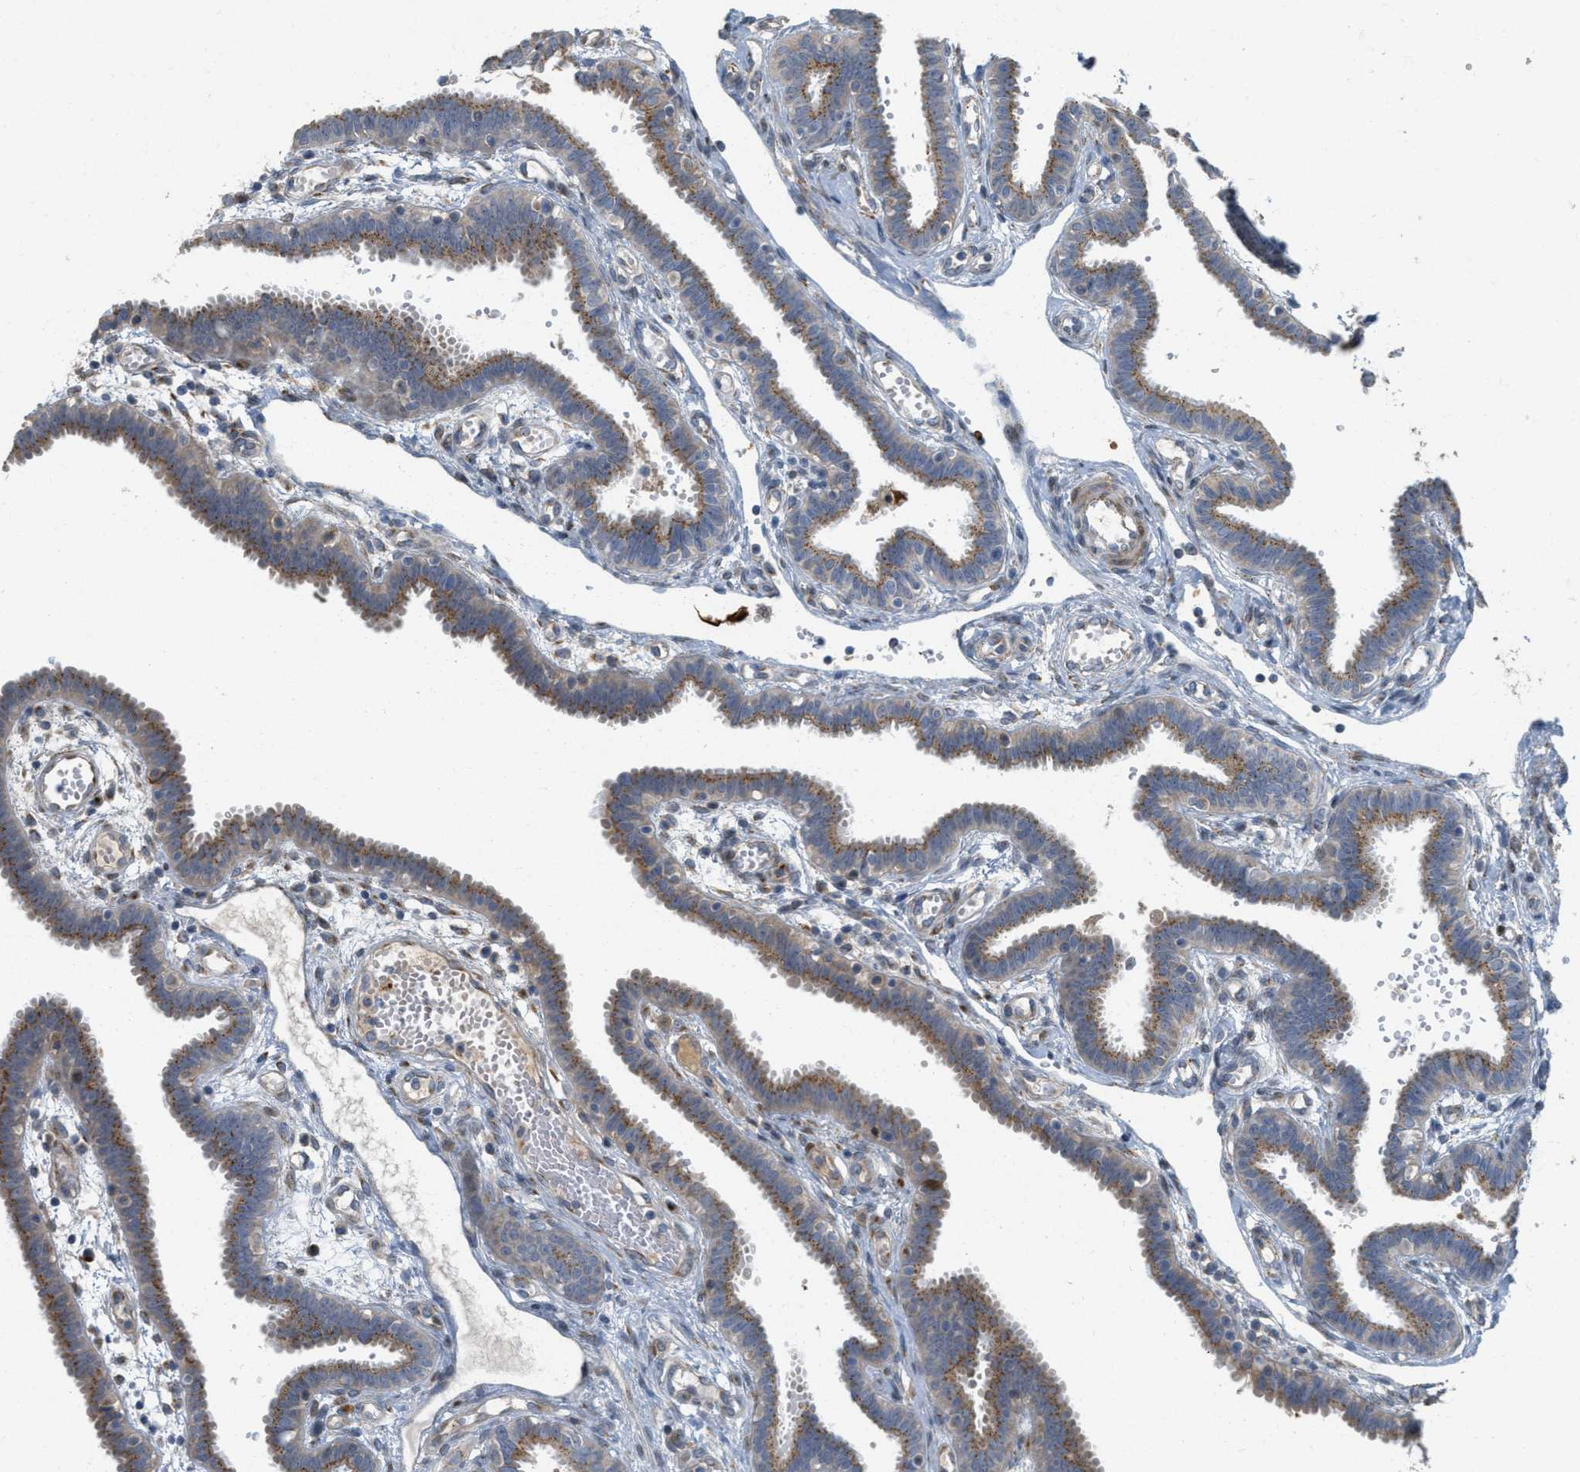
{"staining": {"intensity": "moderate", "quantity": ">75%", "location": "cytoplasmic/membranous"}, "tissue": "fallopian tube", "cell_type": "Glandular cells", "image_type": "normal", "snomed": [{"axis": "morphology", "description": "Normal tissue, NOS"}, {"axis": "topography", "description": "Fallopian tube"}, {"axis": "topography", "description": "Placenta"}], "caption": "The image exhibits immunohistochemical staining of benign fallopian tube. There is moderate cytoplasmic/membranous positivity is present in approximately >75% of glandular cells. (DAB (3,3'-diaminobenzidine) IHC, brown staining for protein, blue staining for nuclei).", "gene": "ZFPL1", "patient": {"sex": "female", "age": 32}}